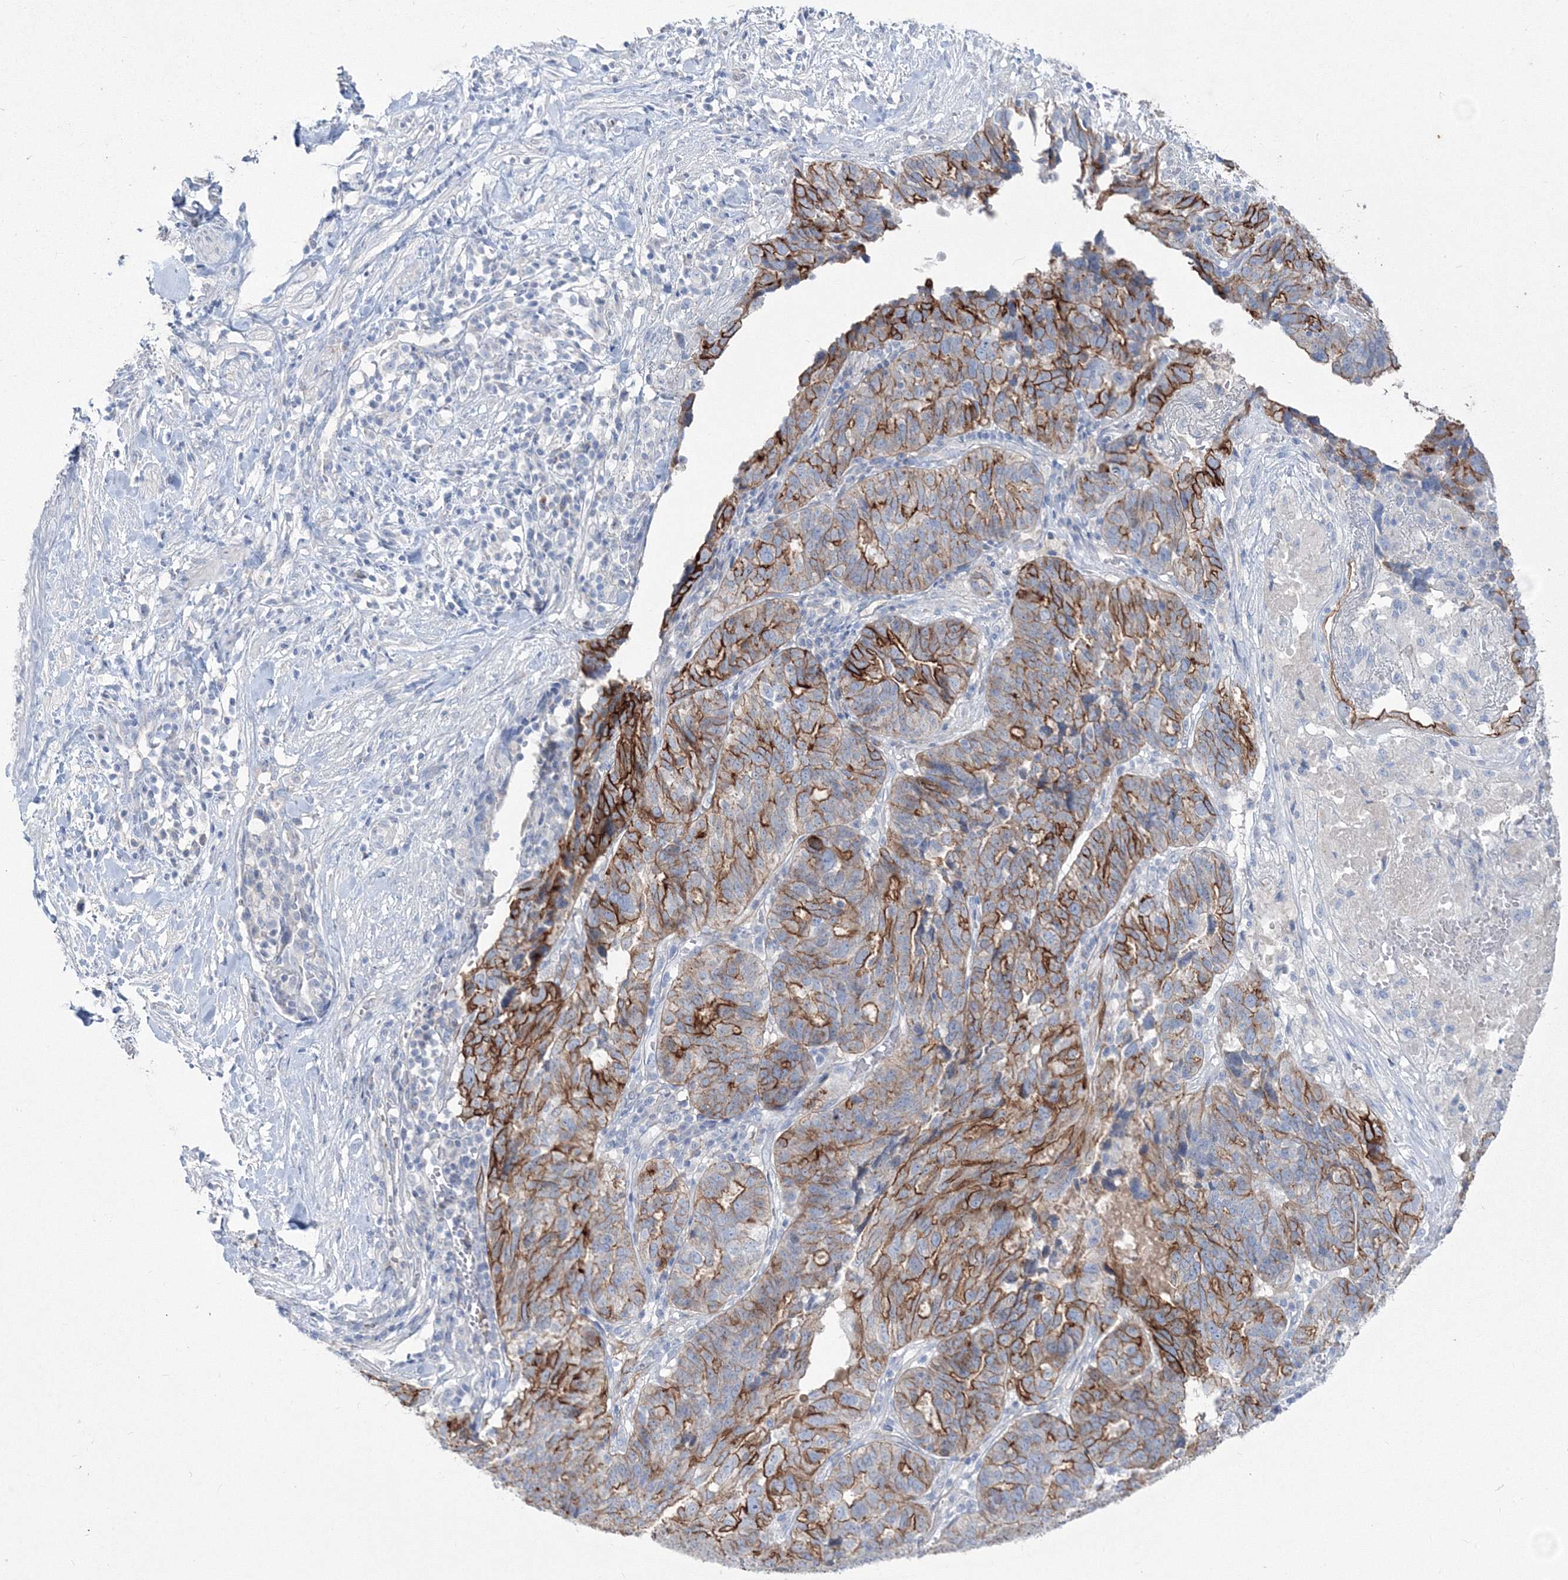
{"staining": {"intensity": "strong", "quantity": "25%-75%", "location": "cytoplasmic/membranous"}, "tissue": "ovarian cancer", "cell_type": "Tumor cells", "image_type": "cancer", "snomed": [{"axis": "morphology", "description": "Cystadenocarcinoma, serous, NOS"}, {"axis": "topography", "description": "Ovary"}], "caption": "Serous cystadenocarcinoma (ovarian) stained for a protein displays strong cytoplasmic/membranous positivity in tumor cells.", "gene": "TMEM139", "patient": {"sex": "female", "age": 59}}